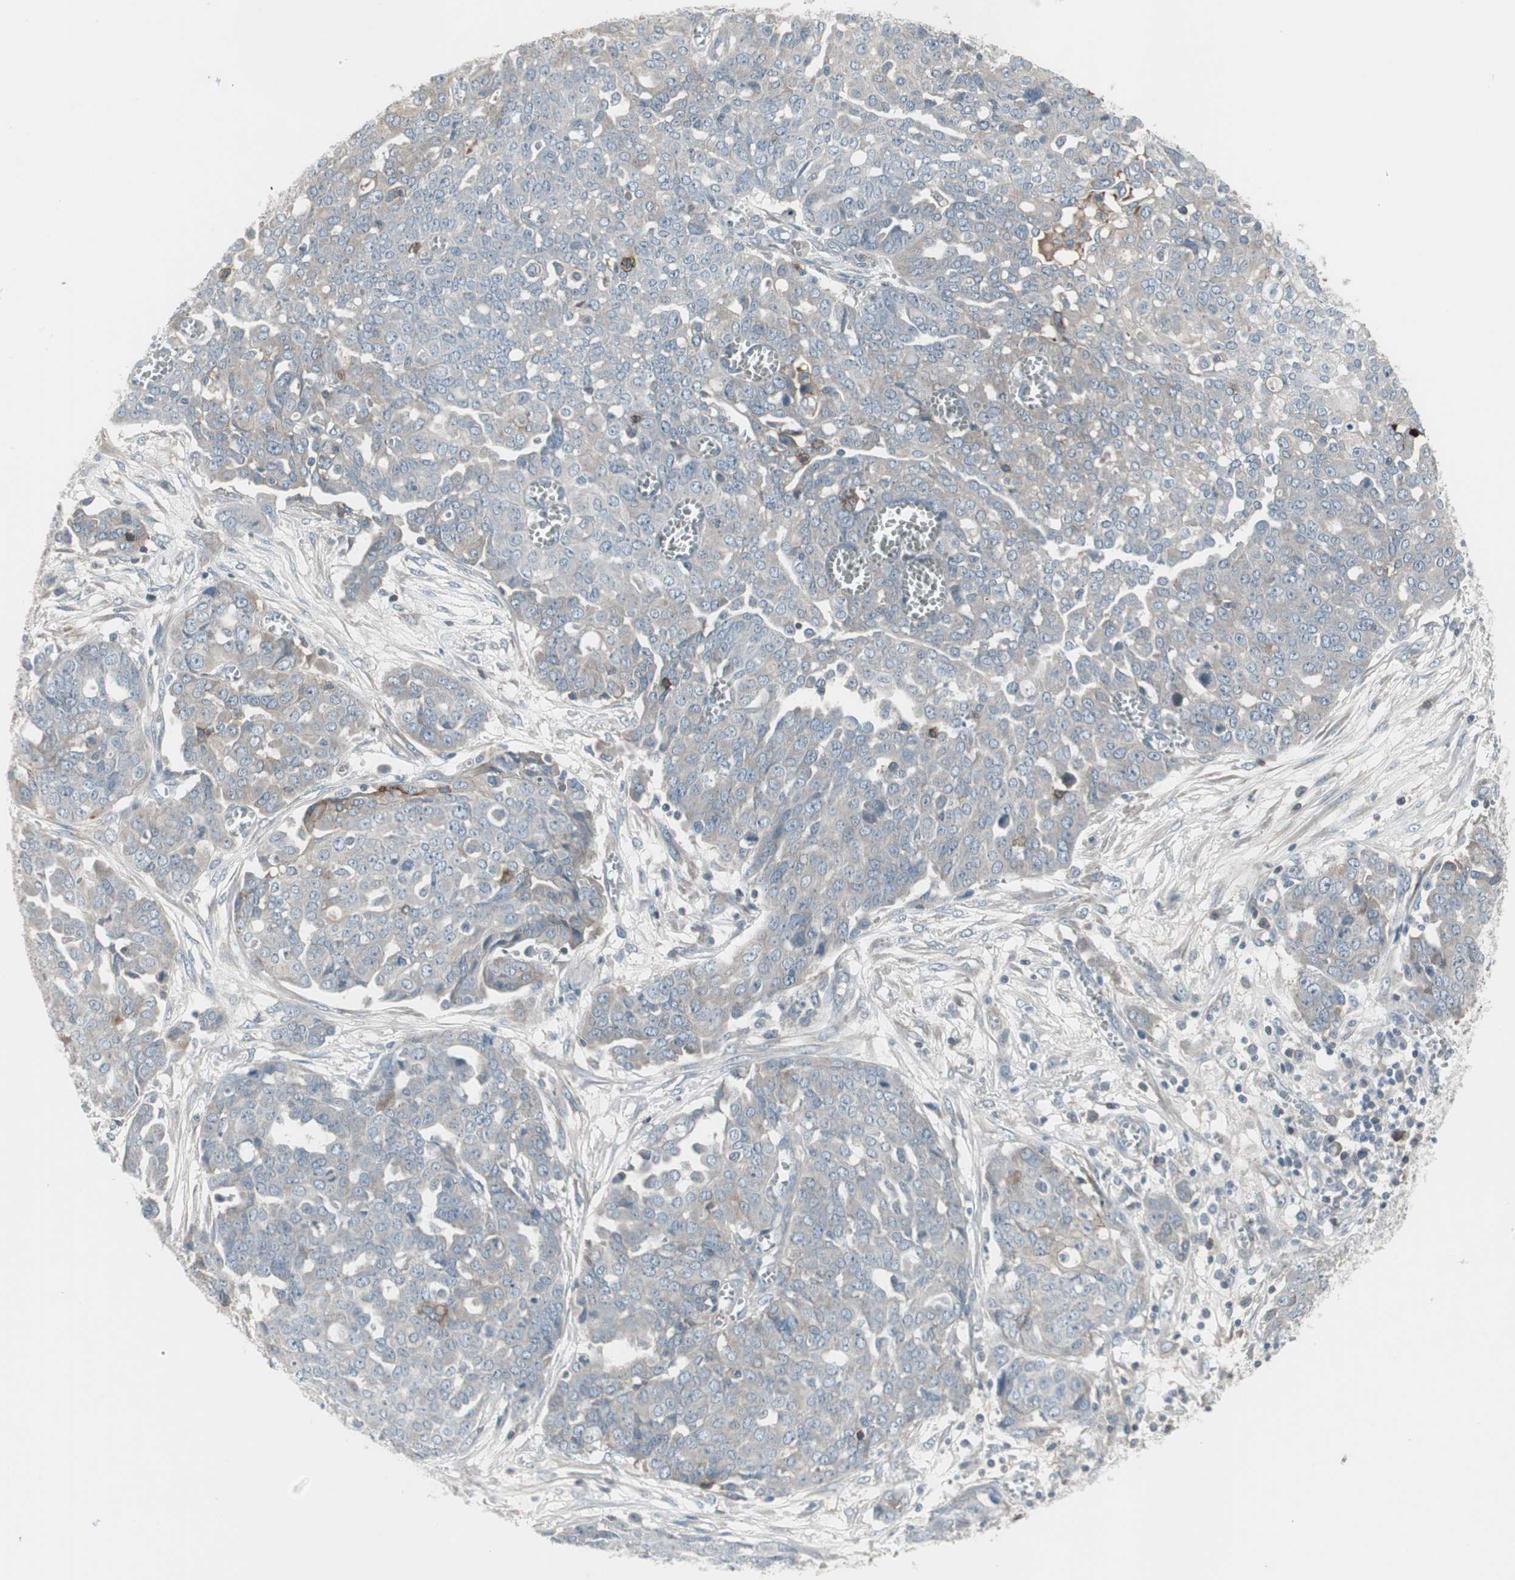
{"staining": {"intensity": "weak", "quantity": "25%-75%", "location": "cytoplasmic/membranous"}, "tissue": "ovarian cancer", "cell_type": "Tumor cells", "image_type": "cancer", "snomed": [{"axis": "morphology", "description": "Cystadenocarcinoma, serous, NOS"}, {"axis": "topography", "description": "Soft tissue"}, {"axis": "topography", "description": "Ovary"}], "caption": "Serous cystadenocarcinoma (ovarian) was stained to show a protein in brown. There is low levels of weak cytoplasmic/membranous expression in about 25%-75% of tumor cells. (Brightfield microscopy of DAB IHC at high magnification).", "gene": "ZSCAN32", "patient": {"sex": "female", "age": 57}}